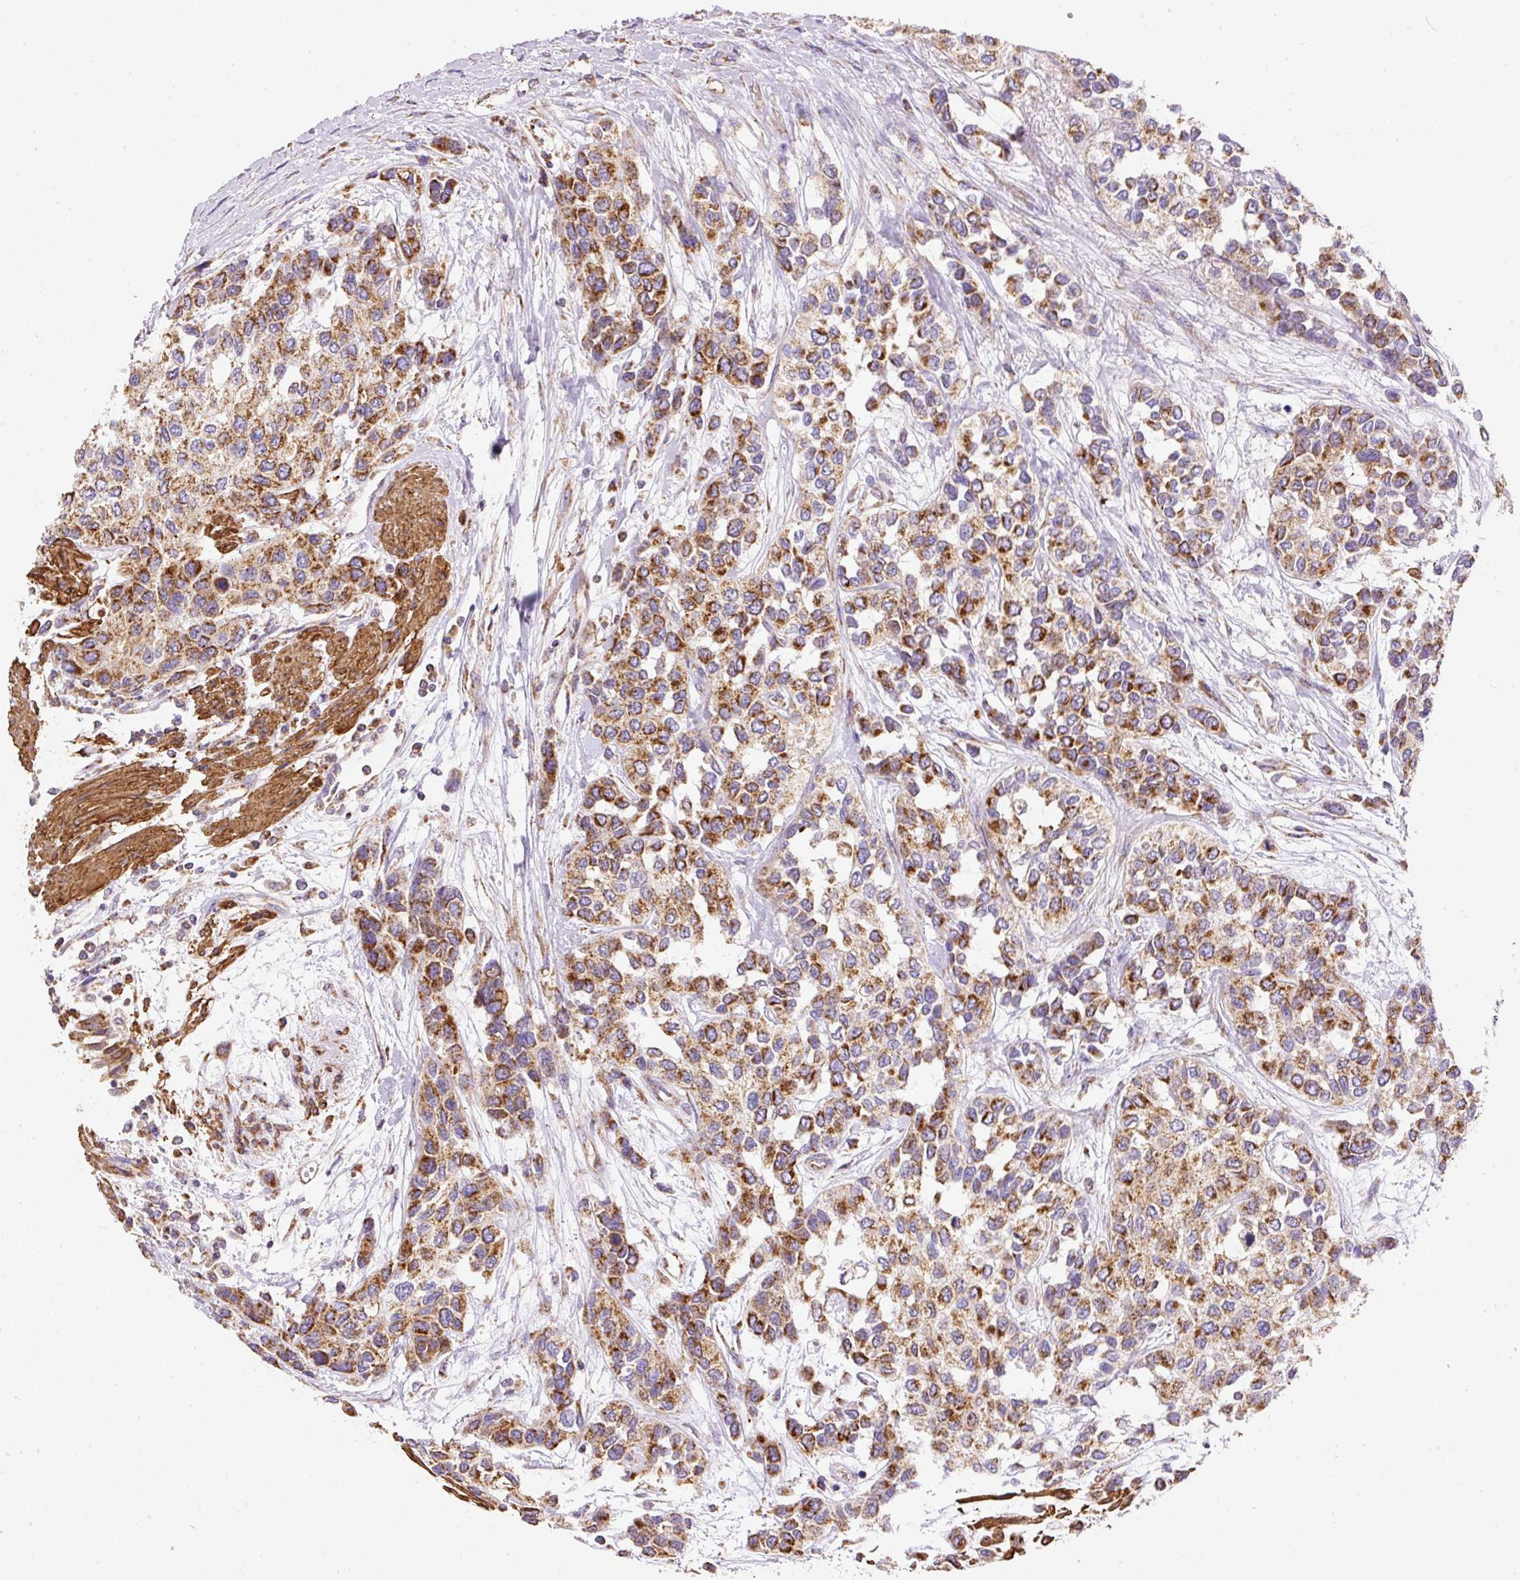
{"staining": {"intensity": "strong", "quantity": ">75%", "location": "cytoplasmic/membranous"}, "tissue": "urothelial cancer", "cell_type": "Tumor cells", "image_type": "cancer", "snomed": [{"axis": "morphology", "description": "Normal tissue, NOS"}, {"axis": "morphology", "description": "Urothelial carcinoma, High grade"}, {"axis": "topography", "description": "Vascular tissue"}, {"axis": "topography", "description": "Urinary bladder"}], "caption": "Immunohistochemistry (IHC) staining of high-grade urothelial carcinoma, which shows high levels of strong cytoplasmic/membranous expression in approximately >75% of tumor cells indicating strong cytoplasmic/membranous protein expression. The staining was performed using DAB (brown) for protein detection and nuclei were counterstained in hematoxylin (blue).", "gene": "NDUFAF2", "patient": {"sex": "female", "age": 56}}